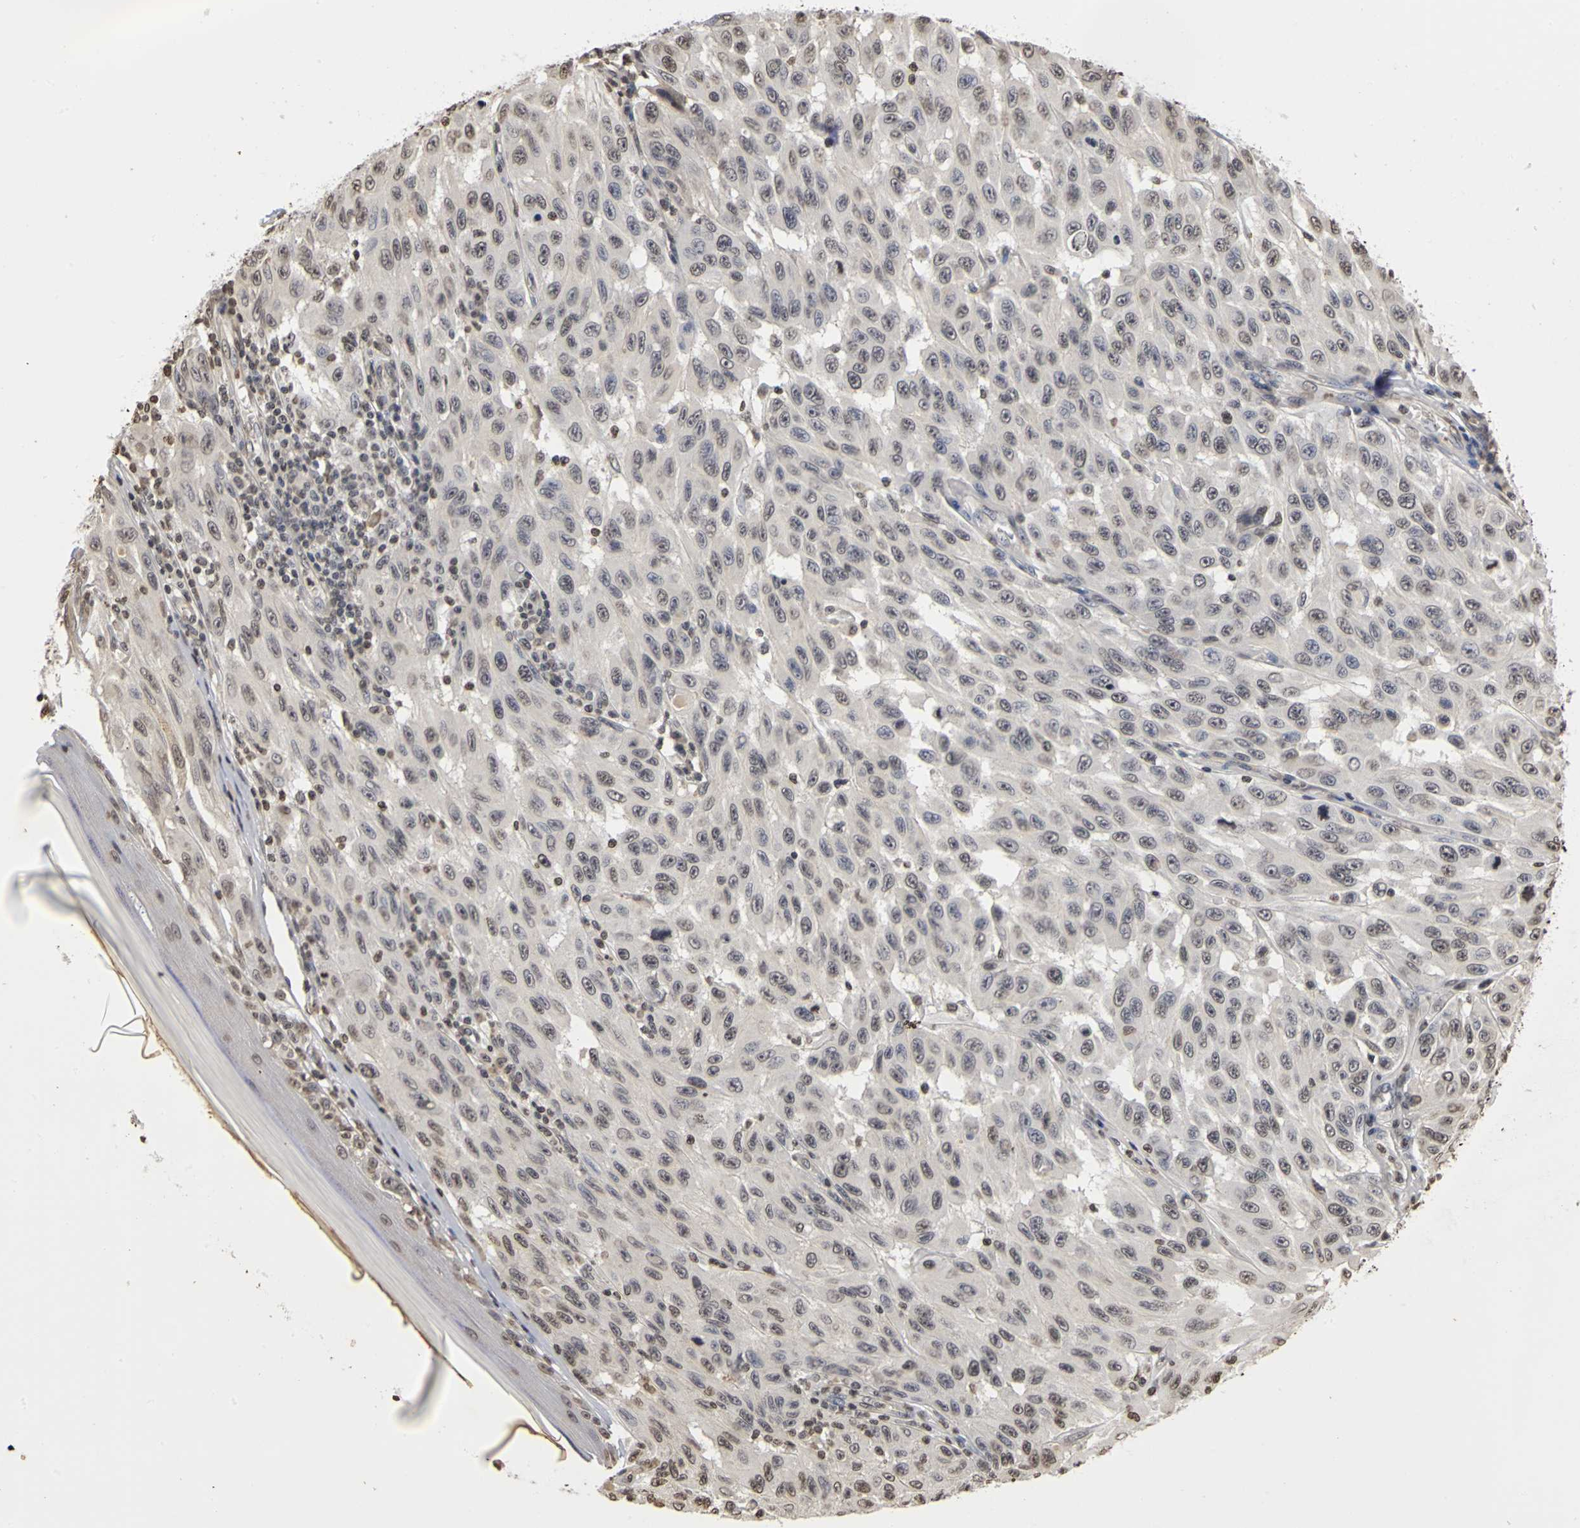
{"staining": {"intensity": "weak", "quantity": "<25%", "location": "nuclear"}, "tissue": "melanoma", "cell_type": "Tumor cells", "image_type": "cancer", "snomed": [{"axis": "morphology", "description": "Malignant melanoma, NOS"}, {"axis": "topography", "description": "Skin"}], "caption": "IHC of human melanoma exhibits no expression in tumor cells. The staining was performed using DAB (3,3'-diaminobenzidine) to visualize the protein expression in brown, while the nuclei were stained in blue with hematoxylin (Magnification: 20x).", "gene": "ERCC2", "patient": {"sex": "male", "age": 30}}